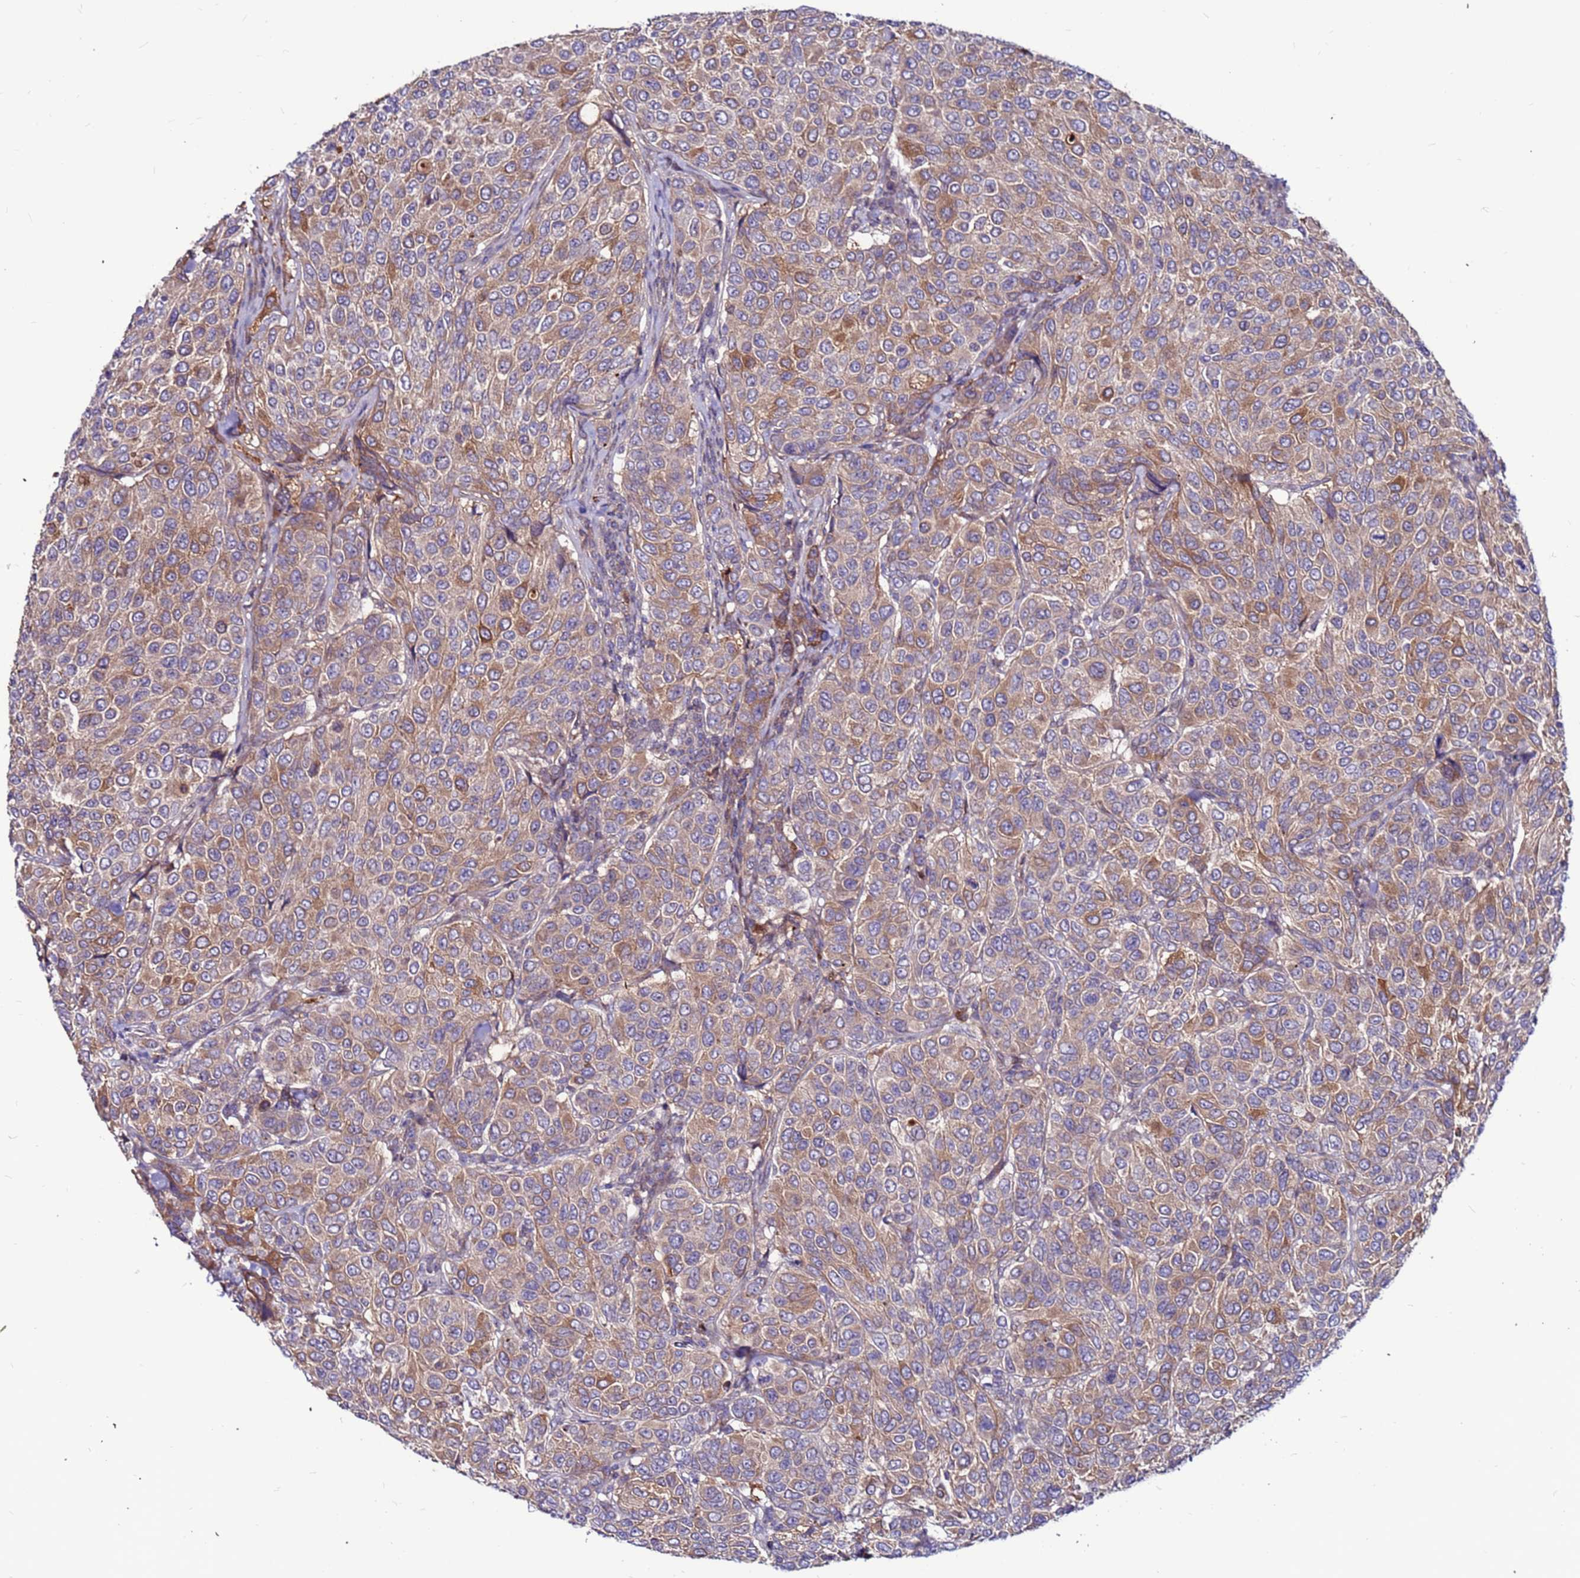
{"staining": {"intensity": "moderate", "quantity": "25%-75%", "location": "cytoplasmic/membranous"}, "tissue": "breast cancer", "cell_type": "Tumor cells", "image_type": "cancer", "snomed": [{"axis": "morphology", "description": "Duct carcinoma"}, {"axis": "topography", "description": "Breast"}], "caption": "Moderate cytoplasmic/membranous protein positivity is identified in approximately 25%-75% of tumor cells in breast cancer.", "gene": "CCDC71", "patient": {"sex": "female", "age": 55}}